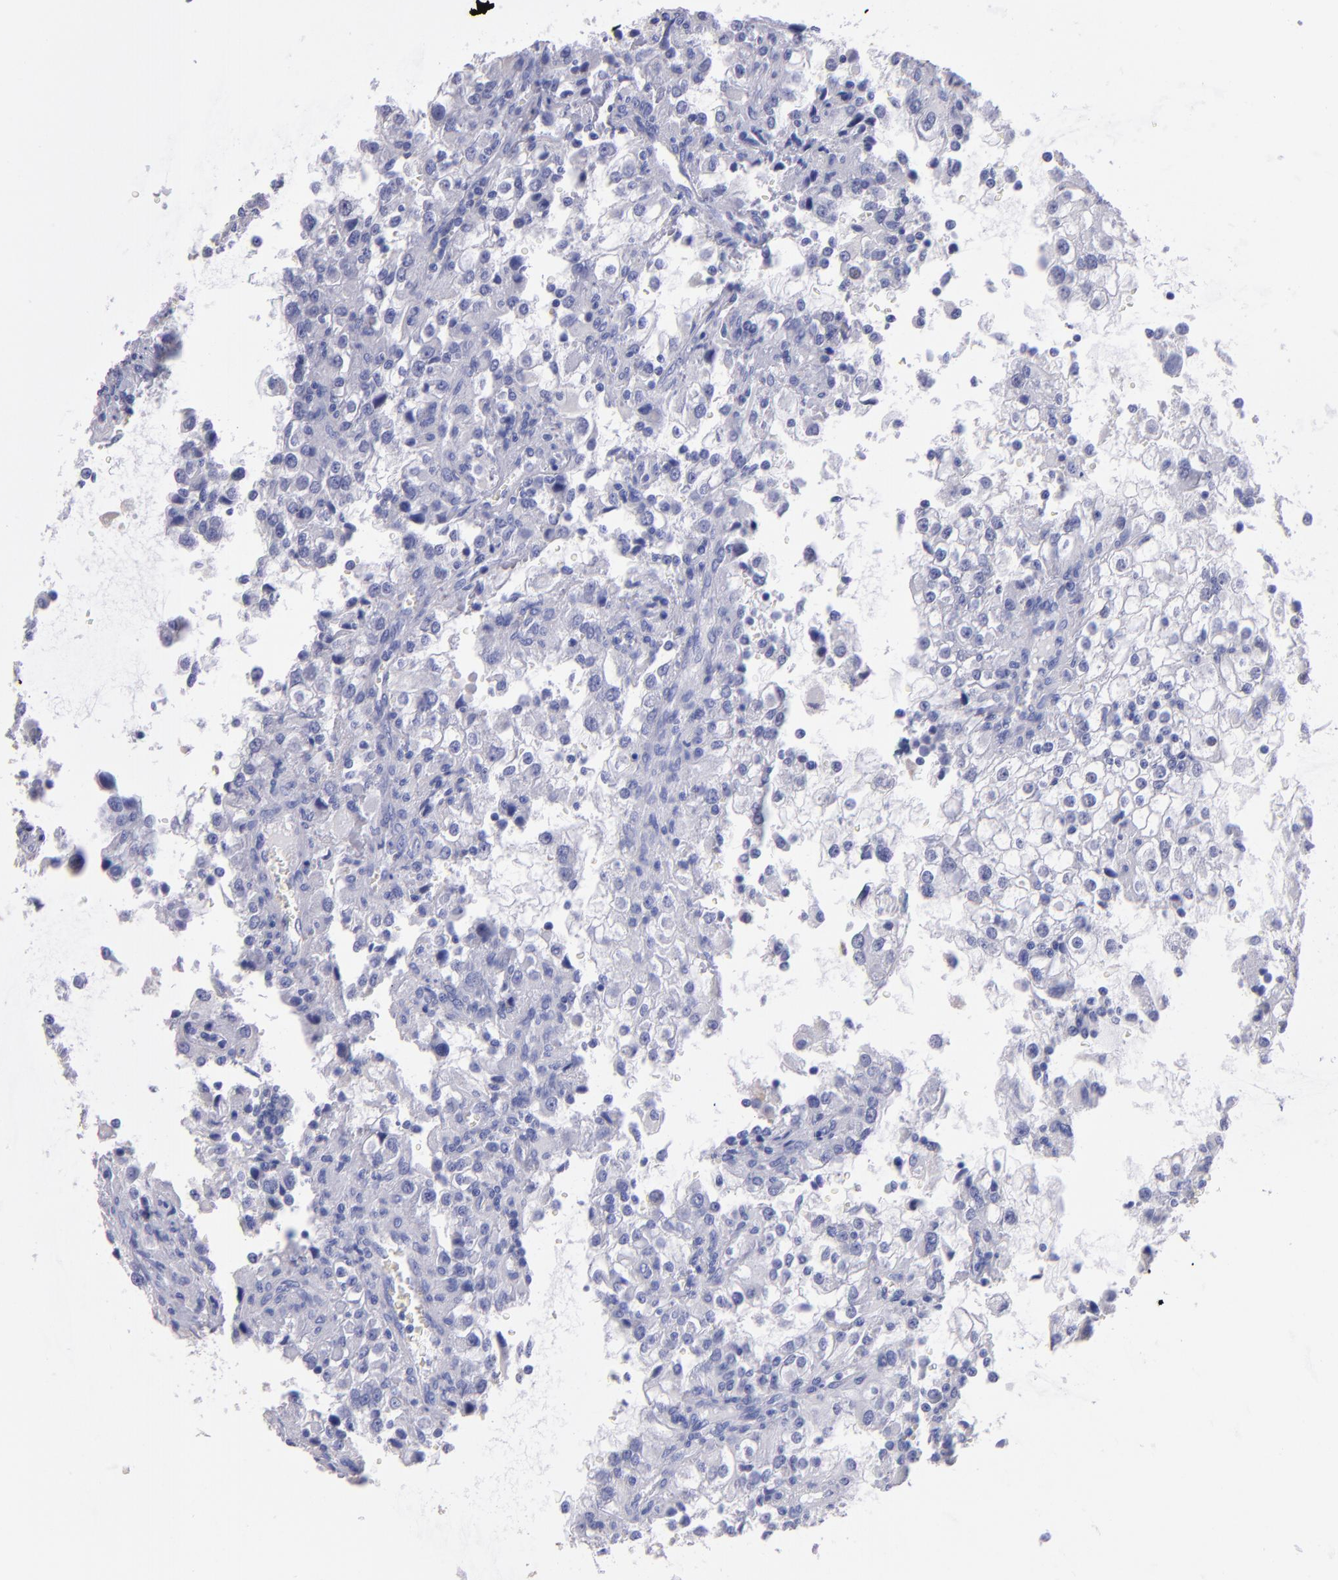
{"staining": {"intensity": "negative", "quantity": "none", "location": "none"}, "tissue": "renal cancer", "cell_type": "Tumor cells", "image_type": "cancer", "snomed": [{"axis": "morphology", "description": "Adenocarcinoma, NOS"}, {"axis": "topography", "description": "Kidney"}], "caption": "Adenocarcinoma (renal) was stained to show a protein in brown. There is no significant staining in tumor cells.", "gene": "TG", "patient": {"sex": "female", "age": 52}}